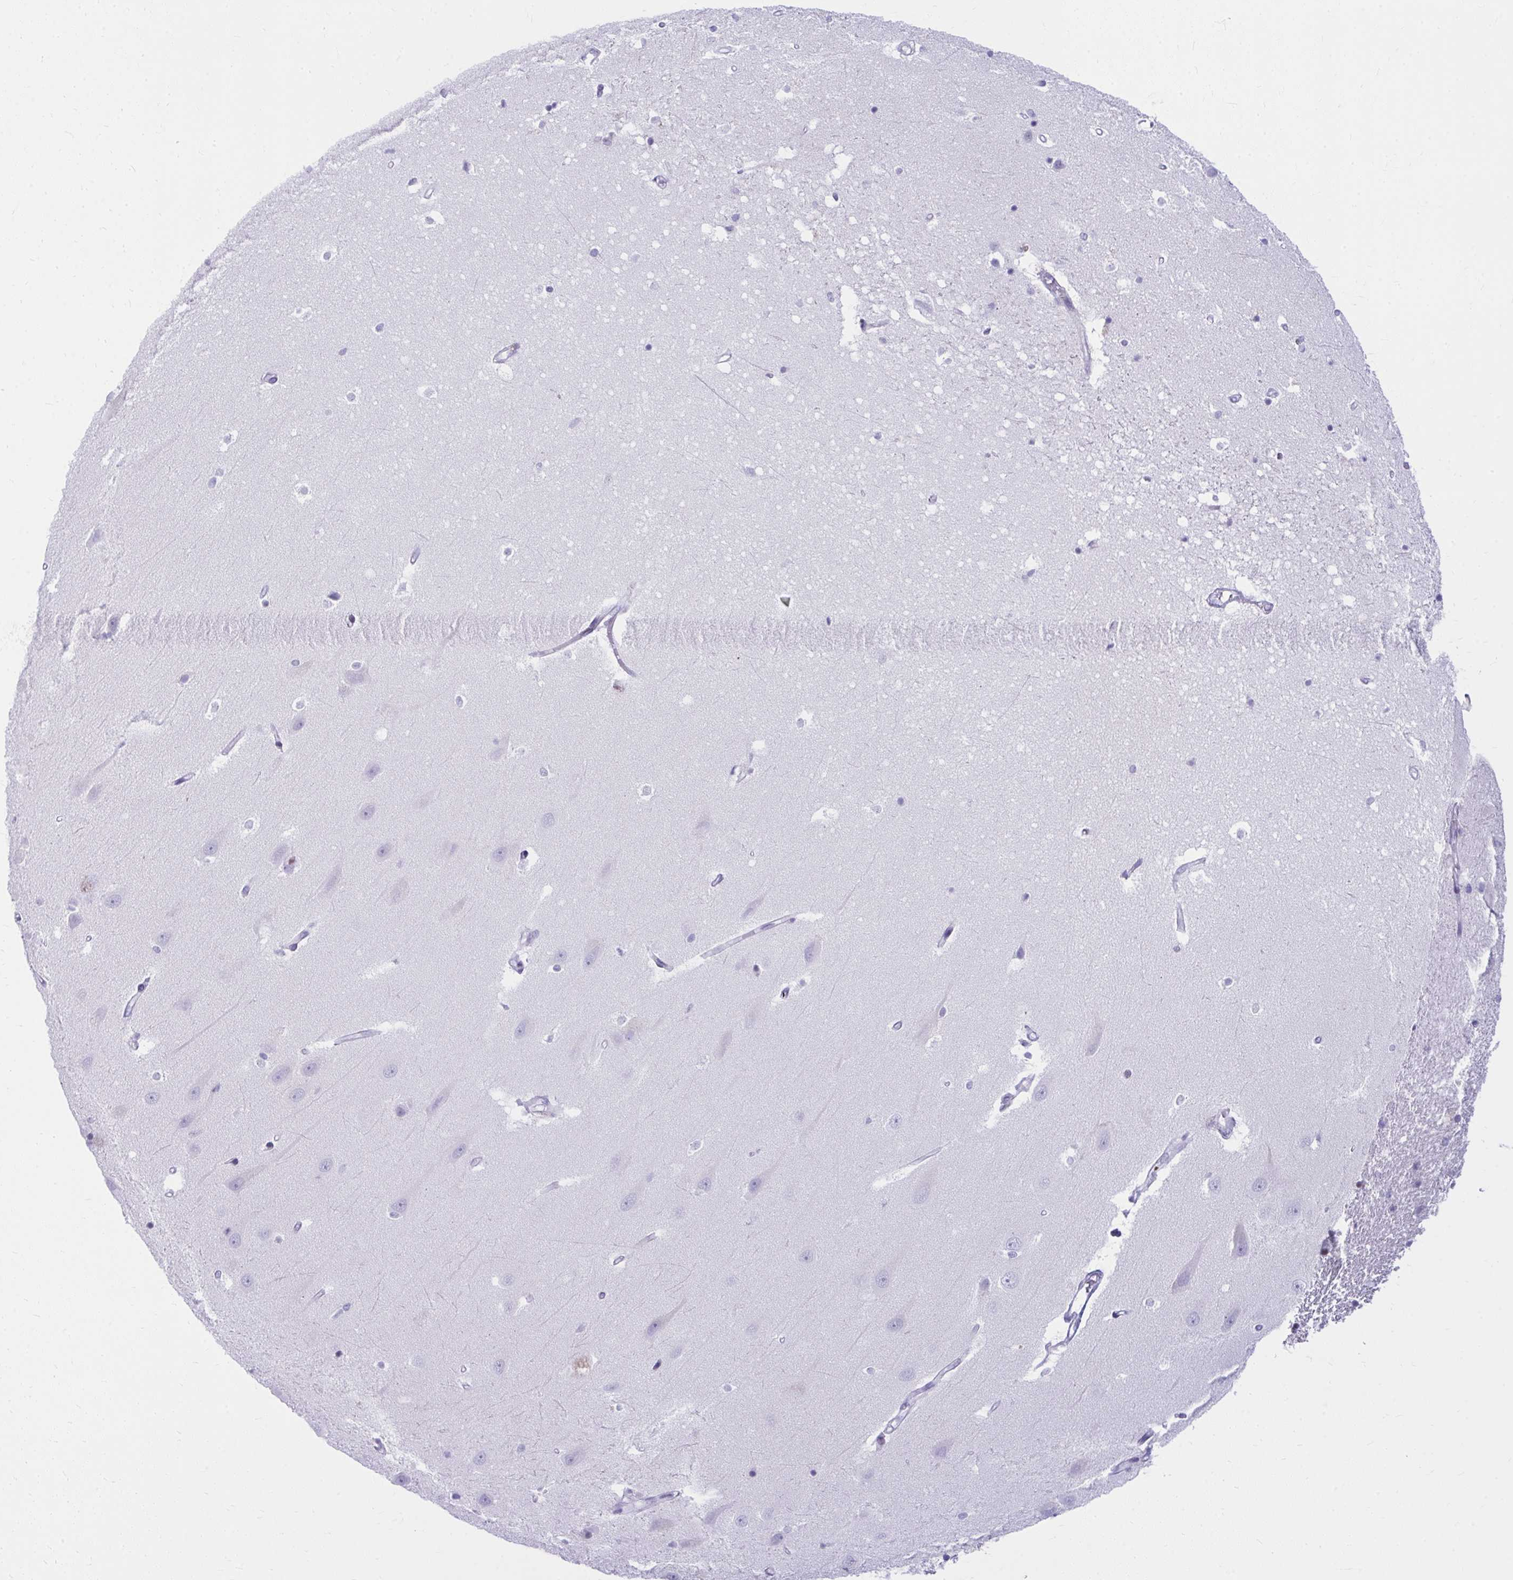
{"staining": {"intensity": "negative", "quantity": "none", "location": "none"}, "tissue": "hippocampus", "cell_type": "Glial cells", "image_type": "normal", "snomed": [{"axis": "morphology", "description": "Normal tissue, NOS"}, {"axis": "topography", "description": "Hippocampus"}], "caption": "IHC of benign human hippocampus demonstrates no positivity in glial cells.", "gene": "OR5F1", "patient": {"sex": "male", "age": 63}}